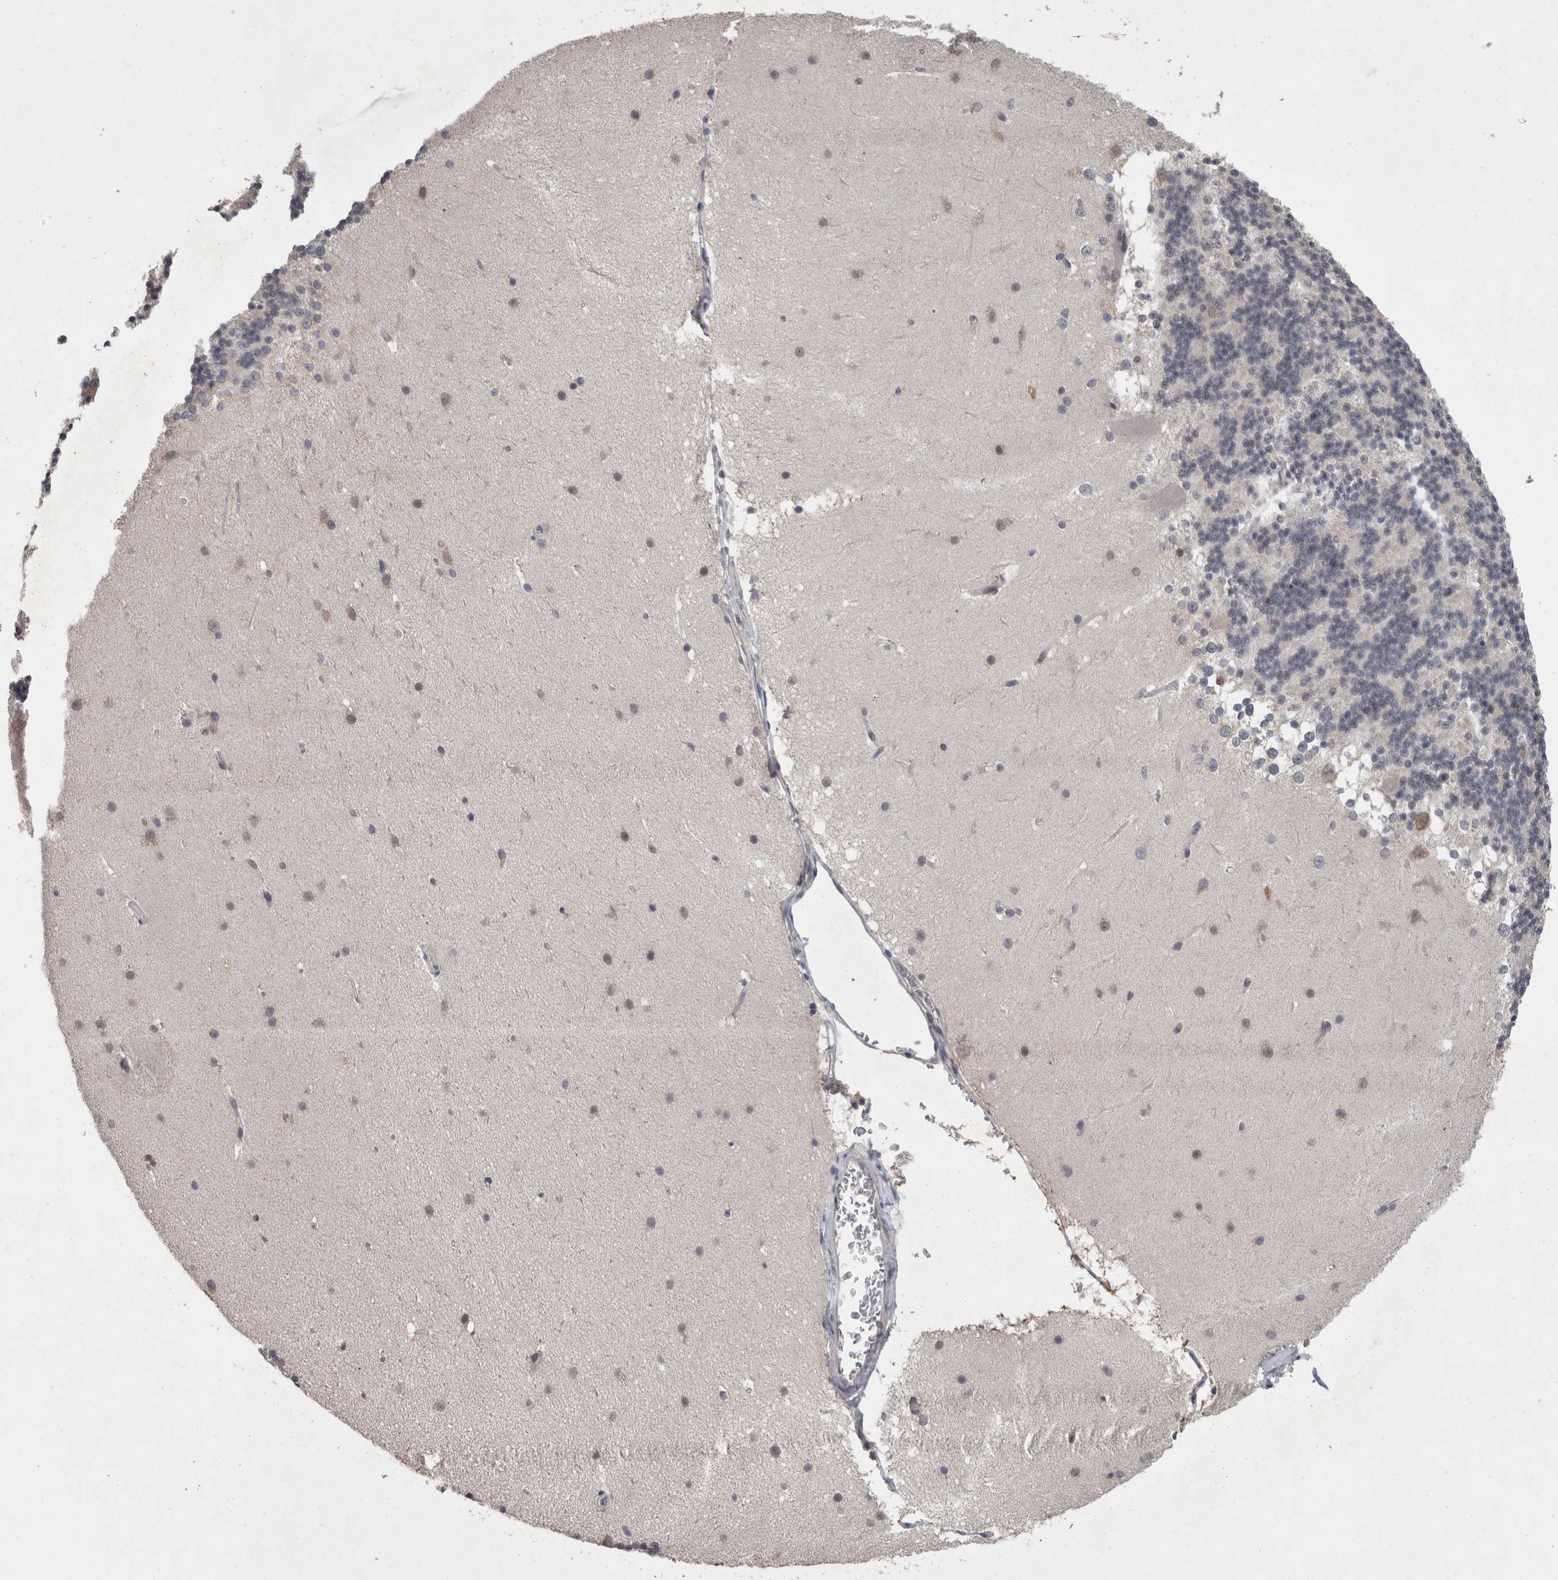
{"staining": {"intensity": "negative", "quantity": "none", "location": "none"}, "tissue": "cerebellum", "cell_type": "Cells in granular layer", "image_type": "normal", "snomed": [{"axis": "morphology", "description": "Normal tissue, NOS"}, {"axis": "topography", "description": "Cerebellum"}], "caption": "Immunohistochemistry micrograph of unremarkable human cerebellum stained for a protein (brown), which shows no staining in cells in granular layer.", "gene": "FHOD3", "patient": {"sex": "female", "age": 19}}